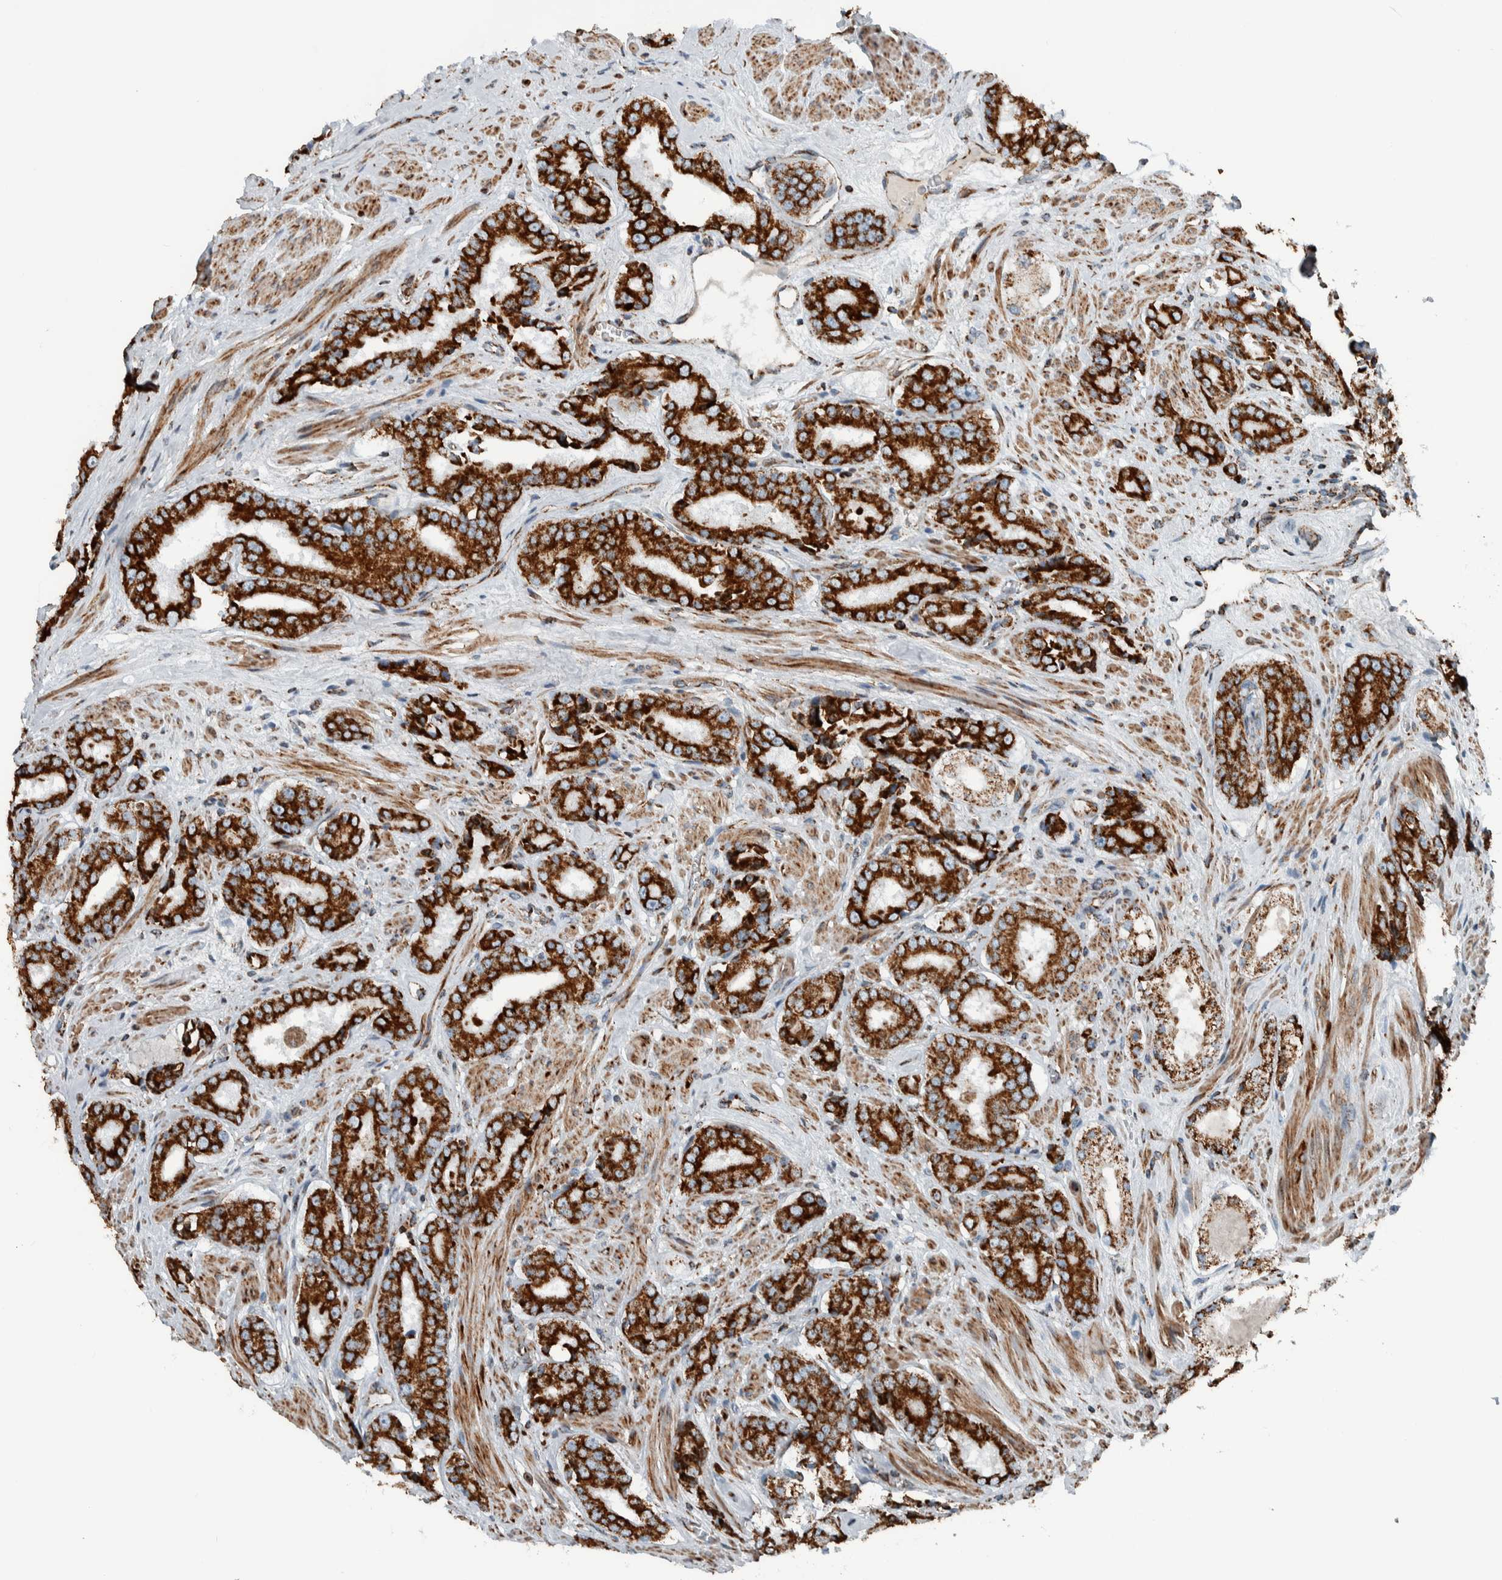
{"staining": {"intensity": "strong", "quantity": ">75%", "location": "cytoplasmic/membranous"}, "tissue": "prostate cancer", "cell_type": "Tumor cells", "image_type": "cancer", "snomed": [{"axis": "morphology", "description": "Adenocarcinoma, High grade"}, {"axis": "topography", "description": "Prostate"}], "caption": "A photomicrograph of human prostate high-grade adenocarcinoma stained for a protein shows strong cytoplasmic/membranous brown staining in tumor cells.", "gene": "CNTROB", "patient": {"sex": "male", "age": 71}}